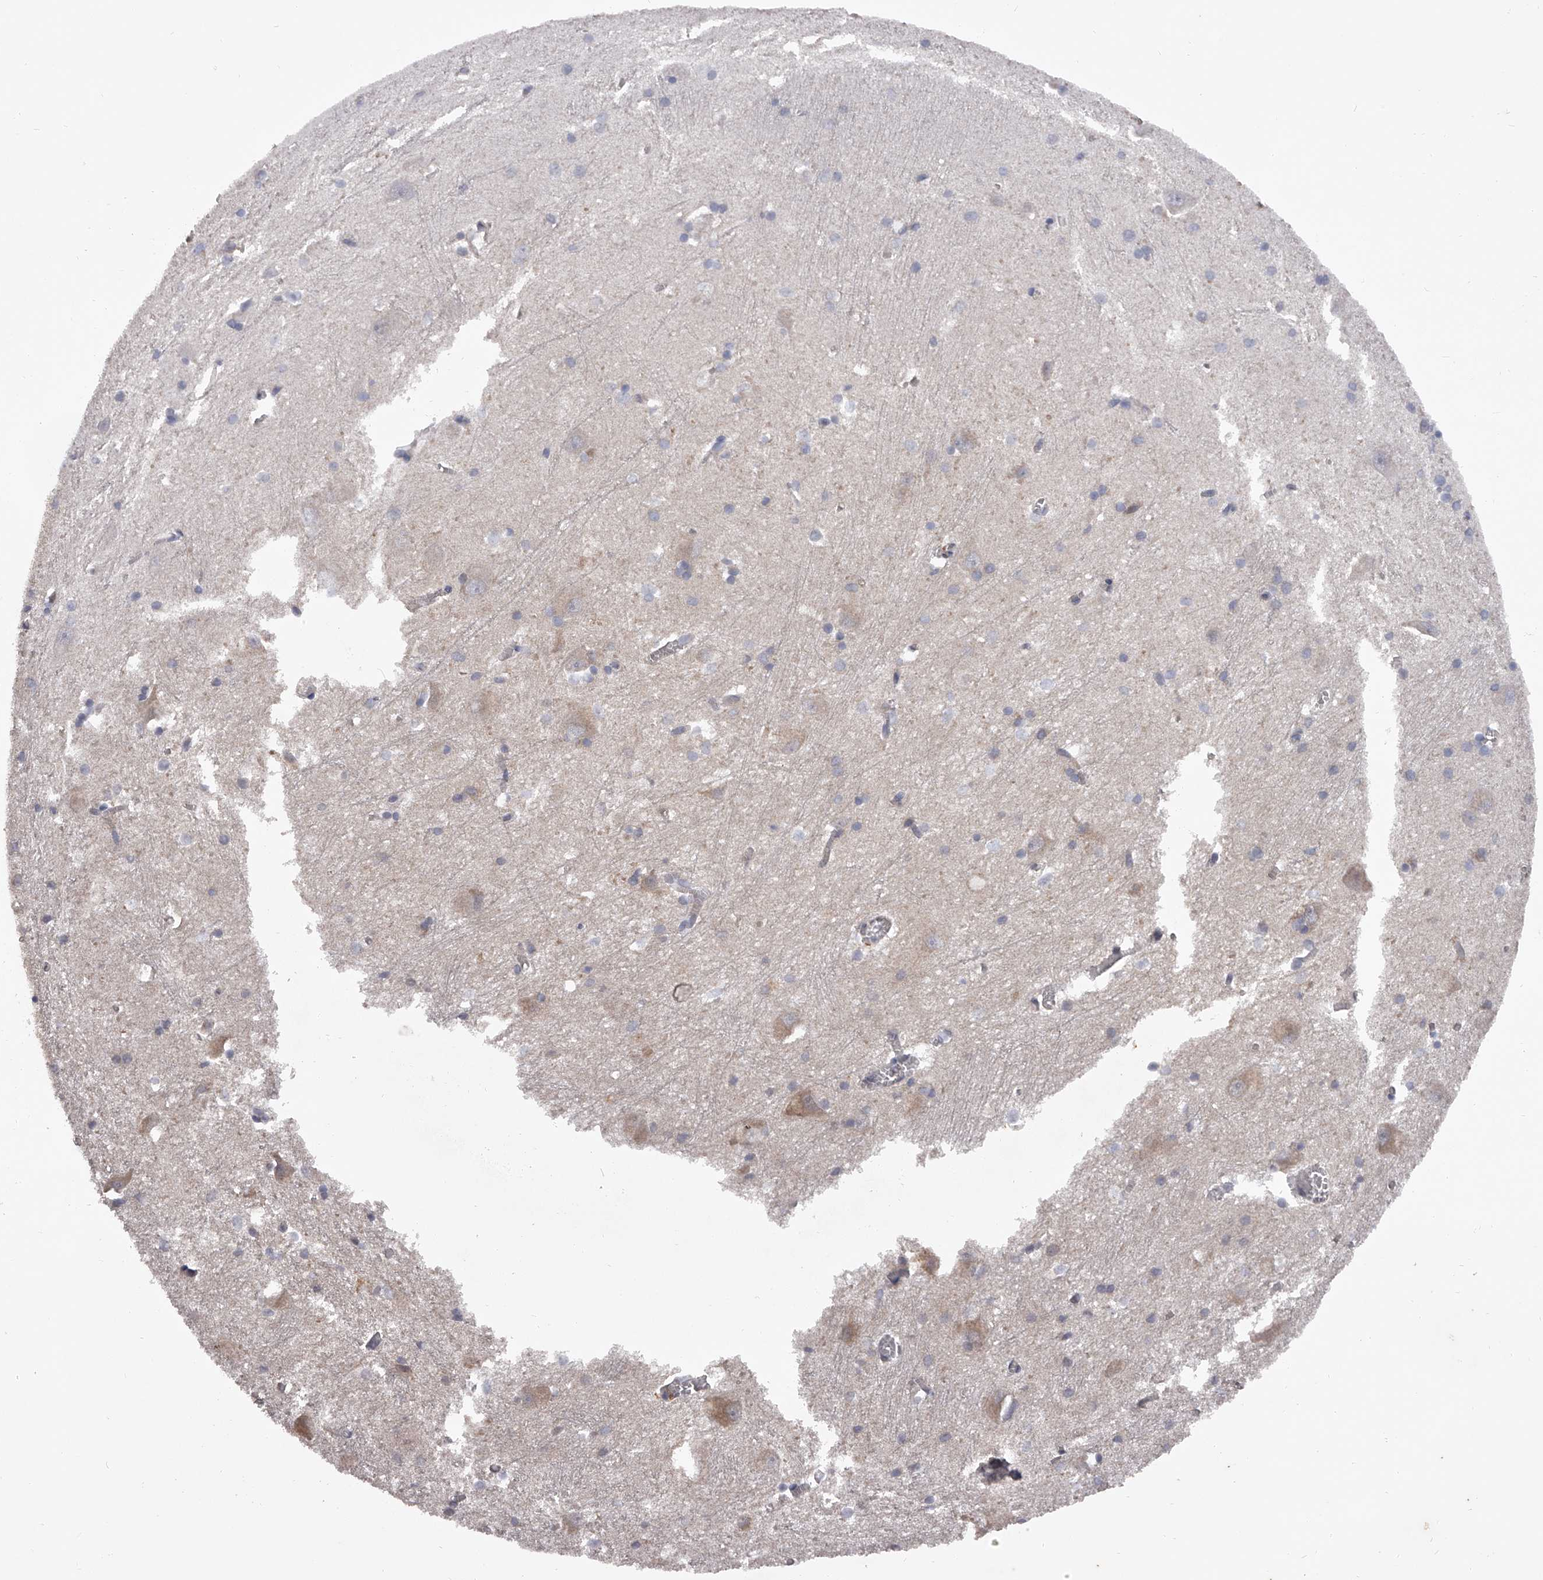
{"staining": {"intensity": "negative", "quantity": "none", "location": "none"}, "tissue": "caudate", "cell_type": "Glial cells", "image_type": "normal", "snomed": [{"axis": "morphology", "description": "Normal tissue, NOS"}, {"axis": "topography", "description": "Lateral ventricle wall"}], "caption": "DAB immunohistochemical staining of normal caudate reveals no significant staining in glial cells. The staining is performed using DAB brown chromogen with nuclei counter-stained in using hematoxylin.", "gene": "PFDN2", "patient": {"sex": "male", "age": 37}}